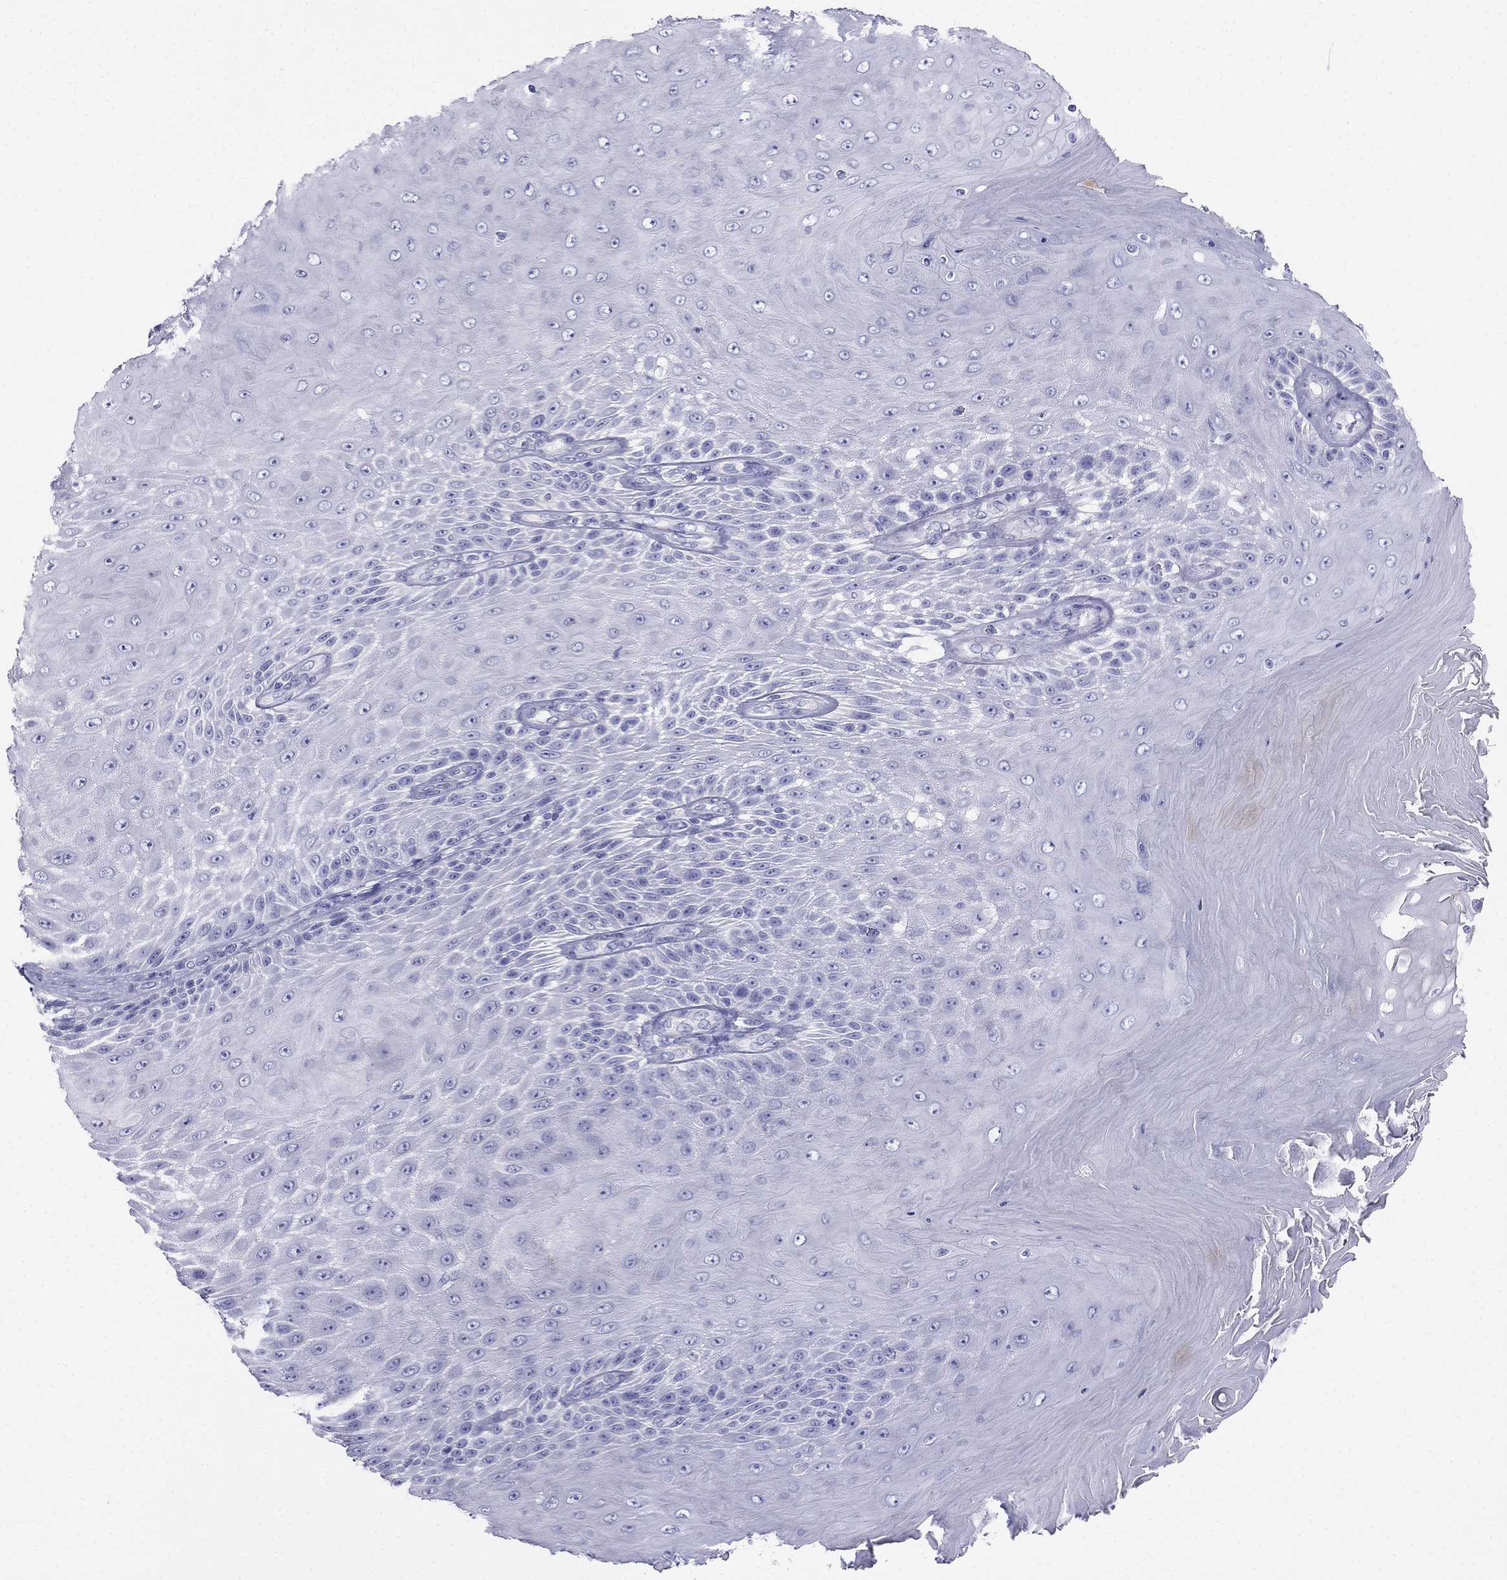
{"staining": {"intensity": "negative", "quantity": "none", "location": "none"}, "tissue": "skin cancer", "cell_type": "Tumor cells", "image_type": "cancer", "snomed": [{"axis": "morphology", "description": "Squamous cell carcinoma, NOS"}, {"axis": "topography", "description": "Skin"}], "caption": "Image shows no significant protein positivity in tumor cells of skin cancer. (Stains: DAB immunohistochemistry with hematoxylin counter stain, Microscopy: brightfield microscopy at high magnification).", "gene": "ALOXE3", "patient": {"sex": "male", "age": 62}}